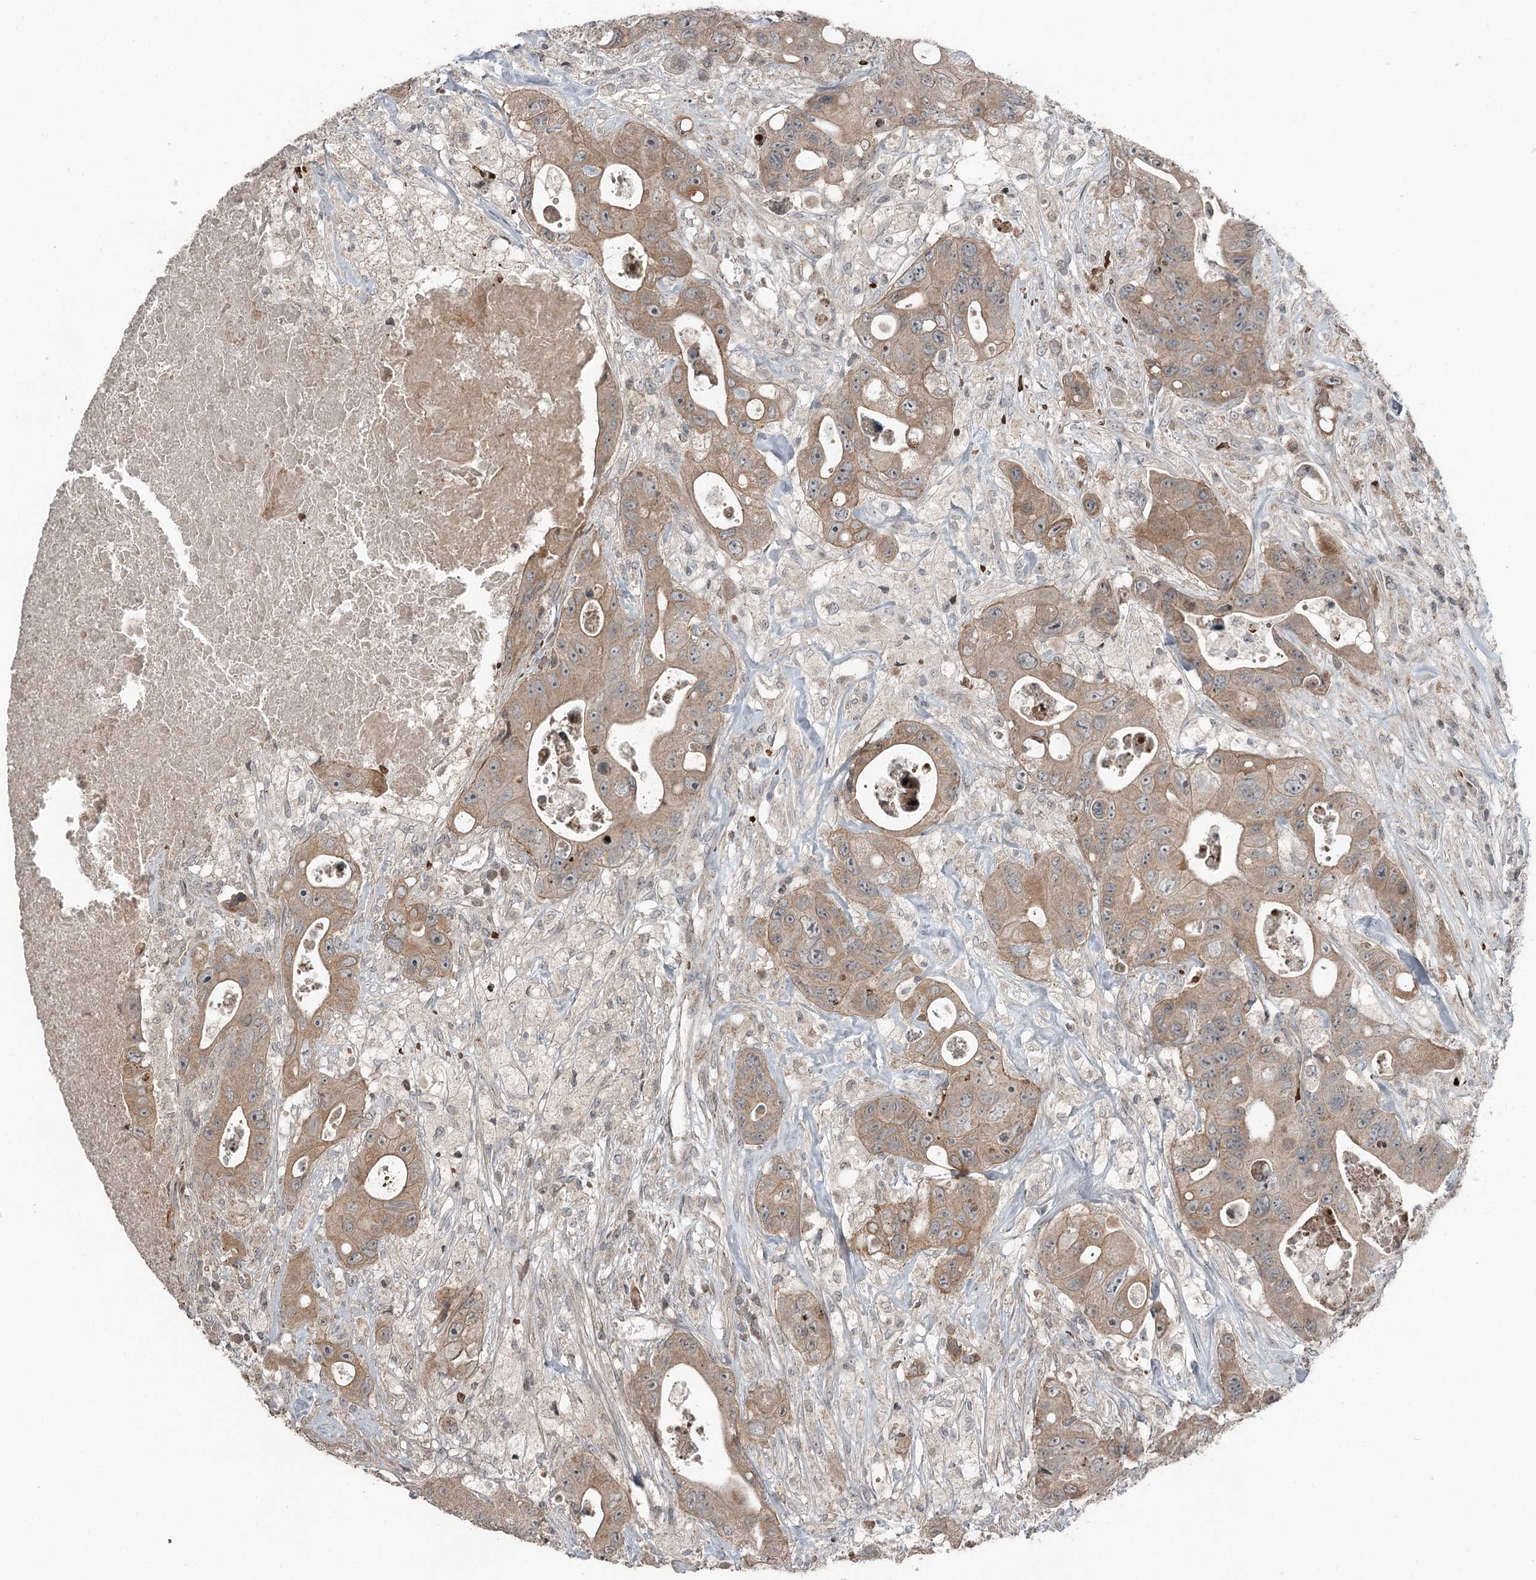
{"staining": {"intensity": "moderate", "quantity": ">75%", "location": "cytoplasmic/membranous"}, "tissue": "colorectal cancer", "cell_type": "Tumor cells", "image_type": "cancer", "snomed": [{"axis": "morphology", "description": "Adenocarcinoma, NOS"}, {"axis": "topography", "description": "Colon"}], "caption": "Colorectal adenocarcinoma stained for a protein (brown) demonstrates moderate cytoplasmic/membranous positive expression in approximately >75% of tumor cells.", "gene": "RASSF8", "patient": {"sex": "female", "age": 46}}